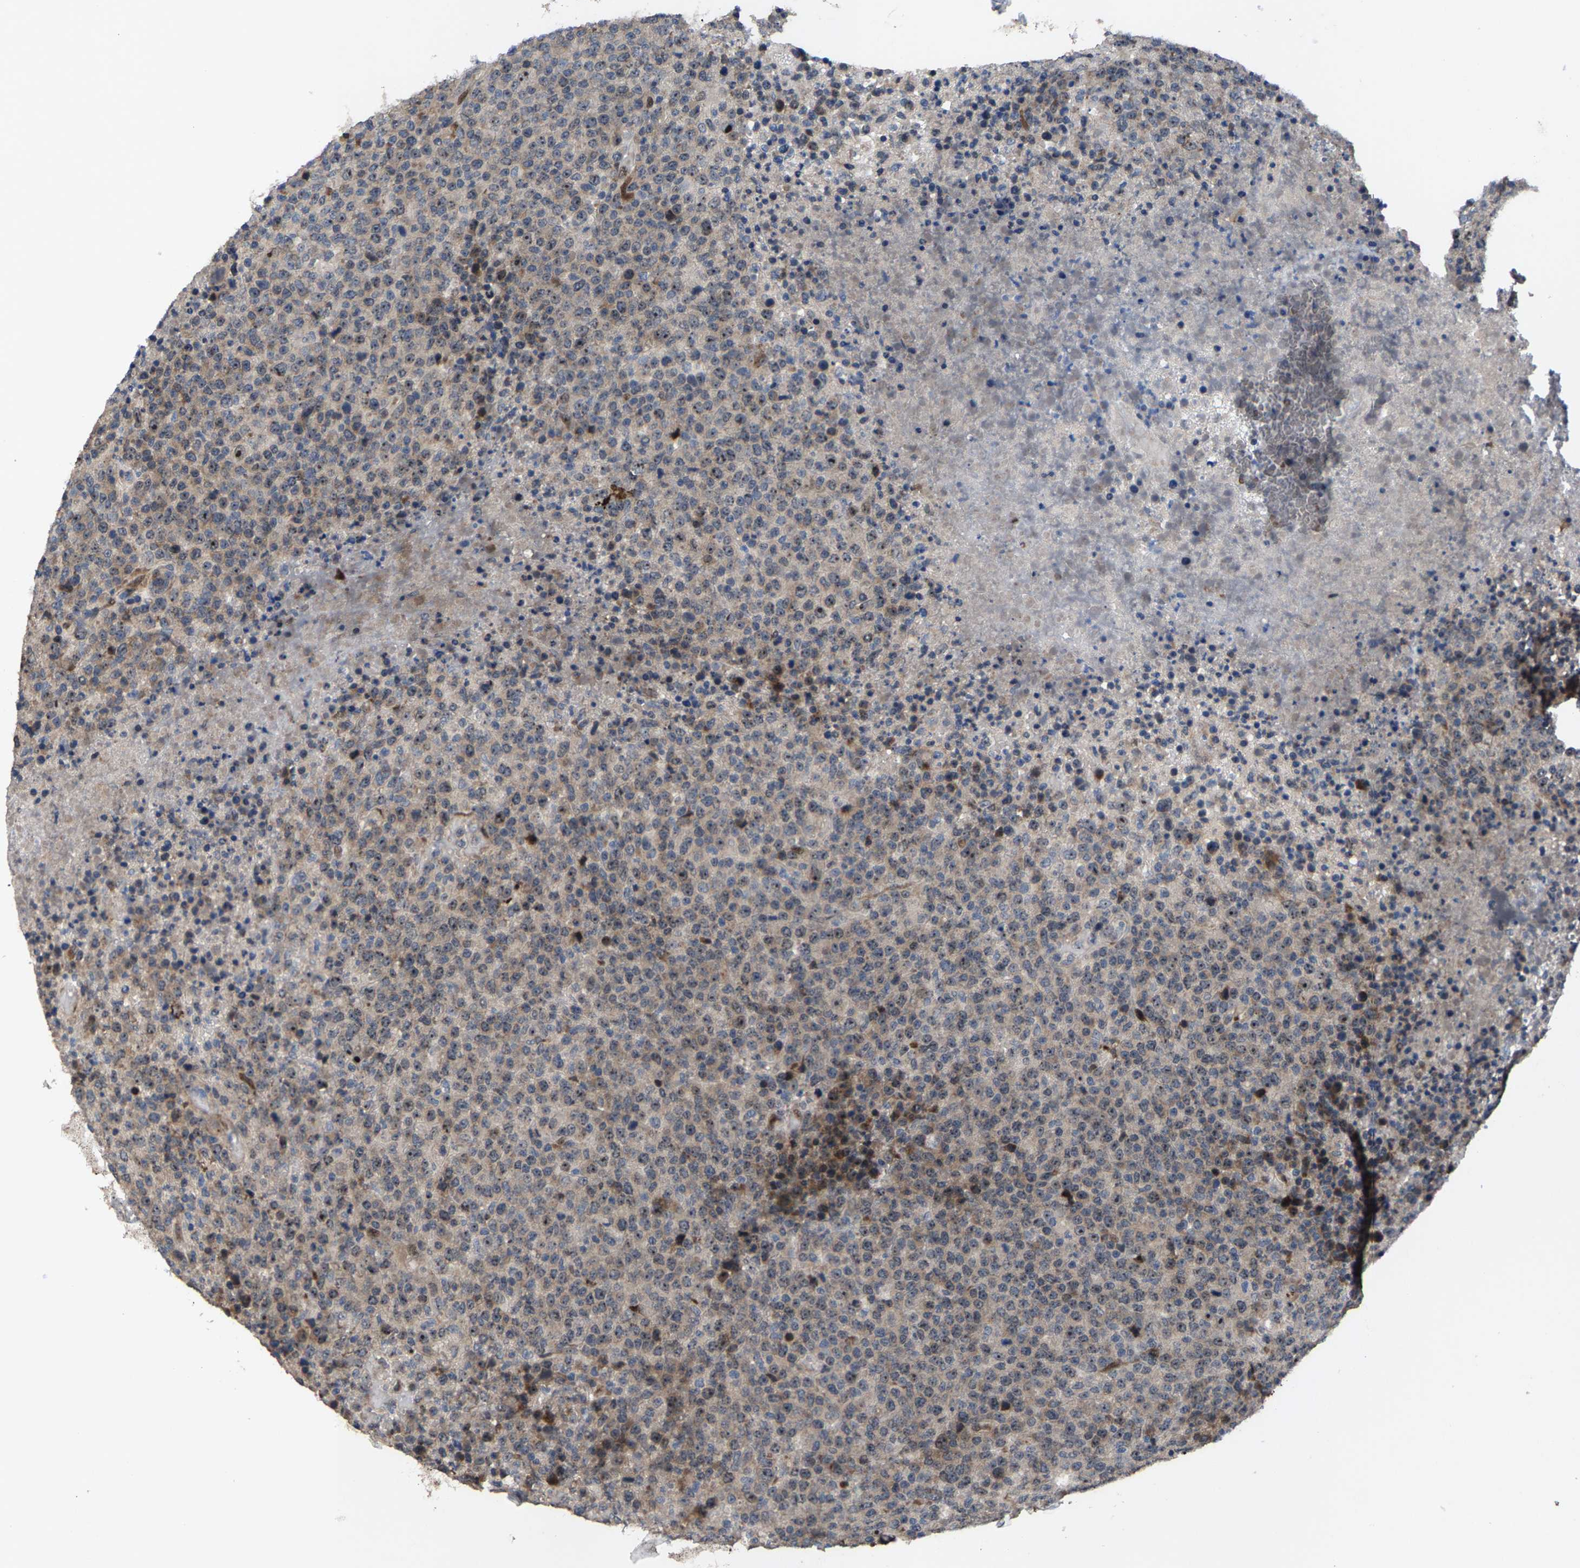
{"staining": {"intensity": "weak", "quantity": "<25%", "location": "cytoplasmic/membranous,nuclear"}, "tissue": "lymphoma", "cell_type": "Tumor cells", "image_type": "cancer", "snomed": [{"axis": "morphology", "description": "Malignant lymphoma, non-Hodgkin's type, High grade"}, {"axis": "topography", "description": "Lymph node"}], "caption": "A high-resolution photomicrograph shows IHC staining of lymphoma, which demonstrates no significant expression in tumor cells.", "gene": "HAUS6", "patient": {"sex": "male", "age": 13}}